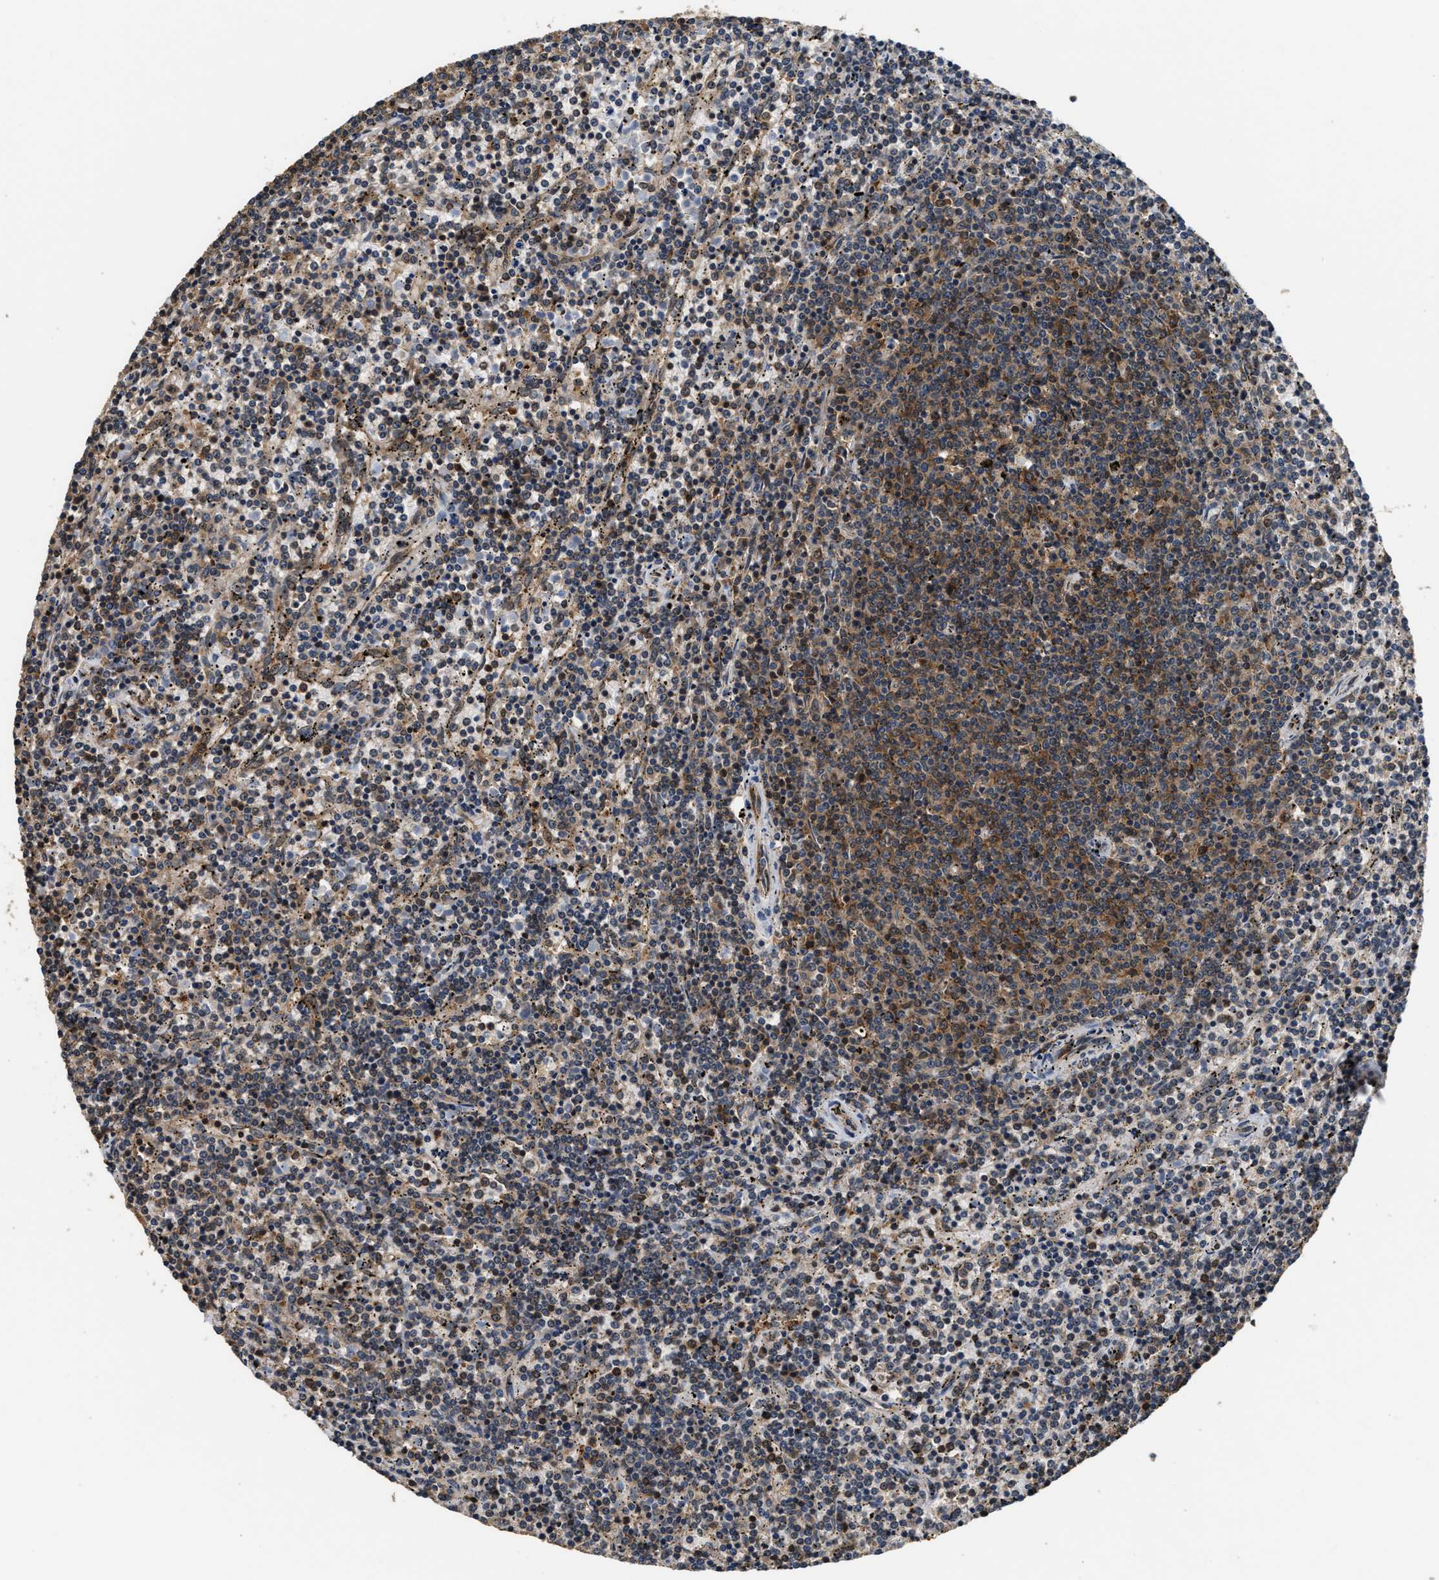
{"staining": {"intensity": "moderate", "quantity": "25%-75%", "location": "cytoplasmic/membranous"}, "tissue": "lymphoma", "cell_type": "Tumor cells", "image_type": "cancer", "snomed": [{"axis": "morphology", "description": "Malignant lymphoma, non-Hodgkin's type, Low grade"}, {"axis": "topography", "description": "Spleen"}], "caption": "This histopathology image exhibits low-grade malignant lymphoma, non-Hodgkin's type stained with immunohistochemistry to label a protein in brown. The cytoplasmic/membranous of tumor cells show moderate positivity for the protein. Nuclei are counter-stained blue.", "gene": "DNAJC2", "patient": {"sex": "female", "age": 50}}